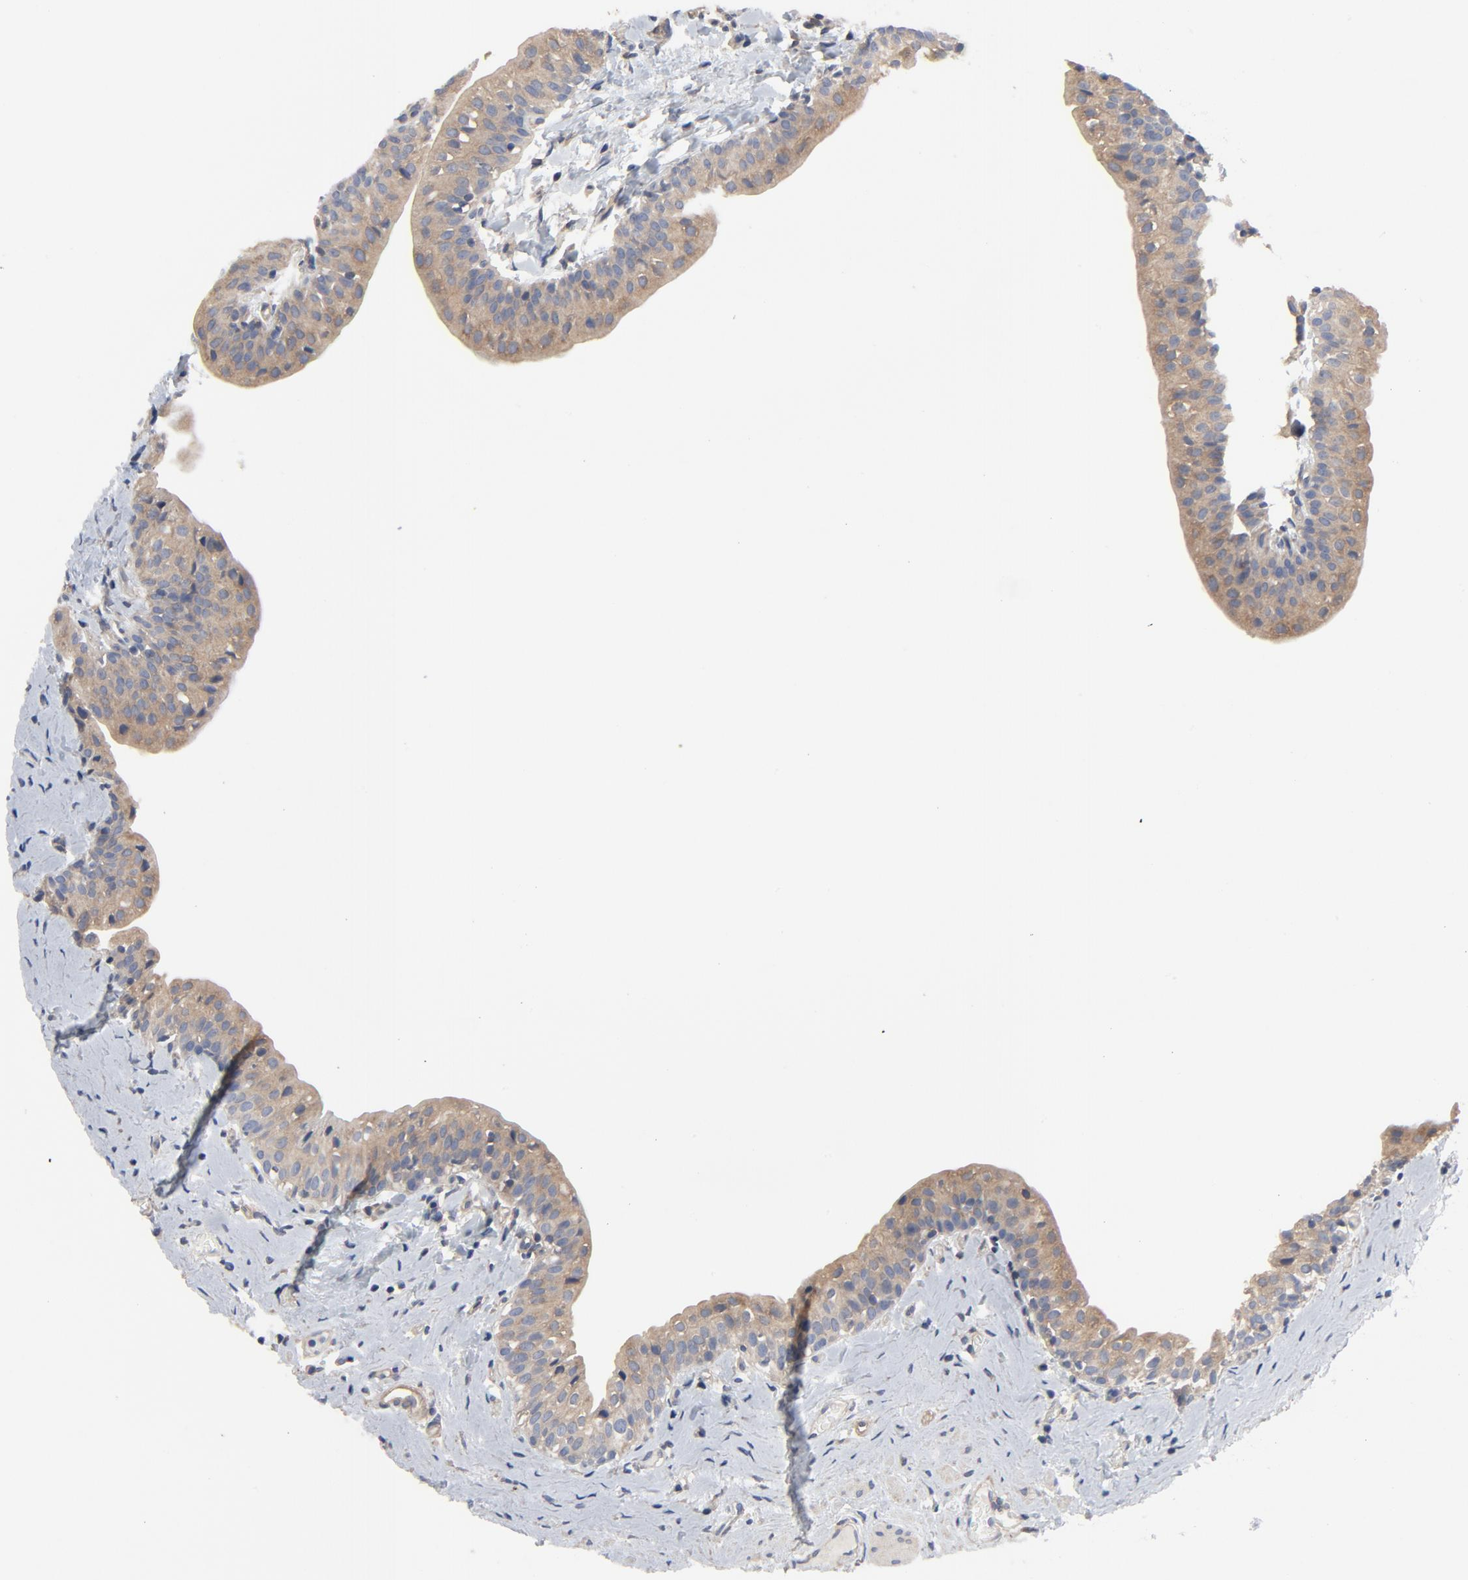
{"staining": {"intensity": "moderate", "quantity": ">75%", "location": "cytoplasmic/membranous"}, "tissue": "urinary bladder", "cell_type": "Urothelial cells", "image_type": "normal", "snomed": [{"axis": "morphology", "description": "Normal tissue, NOS"}, {"axis": "topography", "description": "Urinary bladder"}], "caption": "Human urinary bladder stained with a brown dye demonstrates moderate cytoplasmic/membranous positive positivity in about >75% of urothelial cells.", "gene": "DYNLT3", "patient": {"sex": "male", "age": 59}}